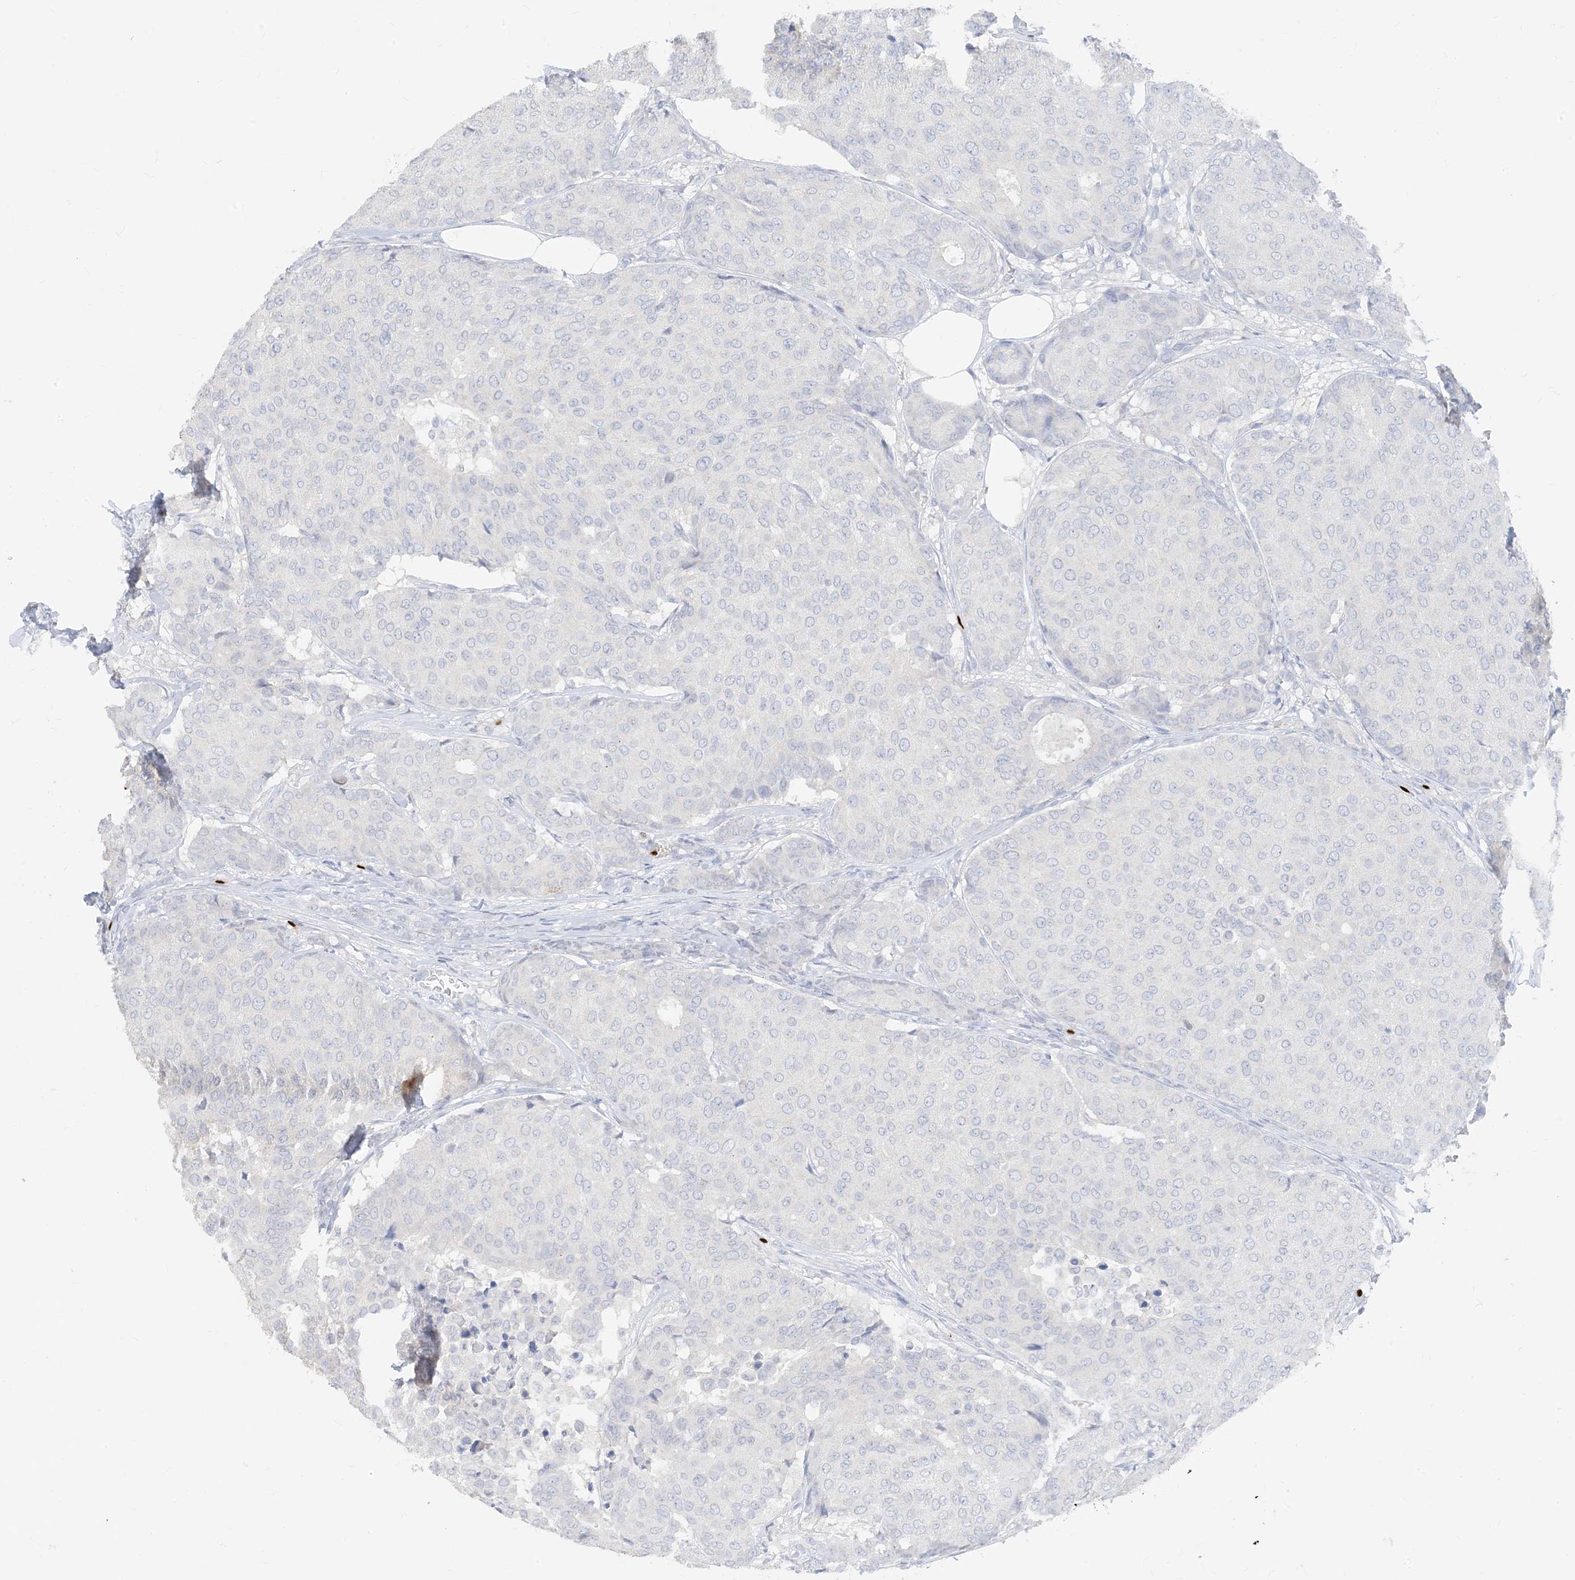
{"staining": {"intensity": "negative", "quantity": "none", "location": "none"}, "tissue": "breast cancer", "cell_type": "Tumor cells", "image_type": "cancer", "snomed": [{"axis": "morphology", "description": "Duct carcinoma"}, {"axis": "topography", "description": "Breast"}], "caption": "The immunohistochemistry (IHC) micrograph has no significant expression in tumor cells of breast intraductal carcinoma tissue.", "gene": "TBX21", "patient": {"sex": "female", "age": 75}}